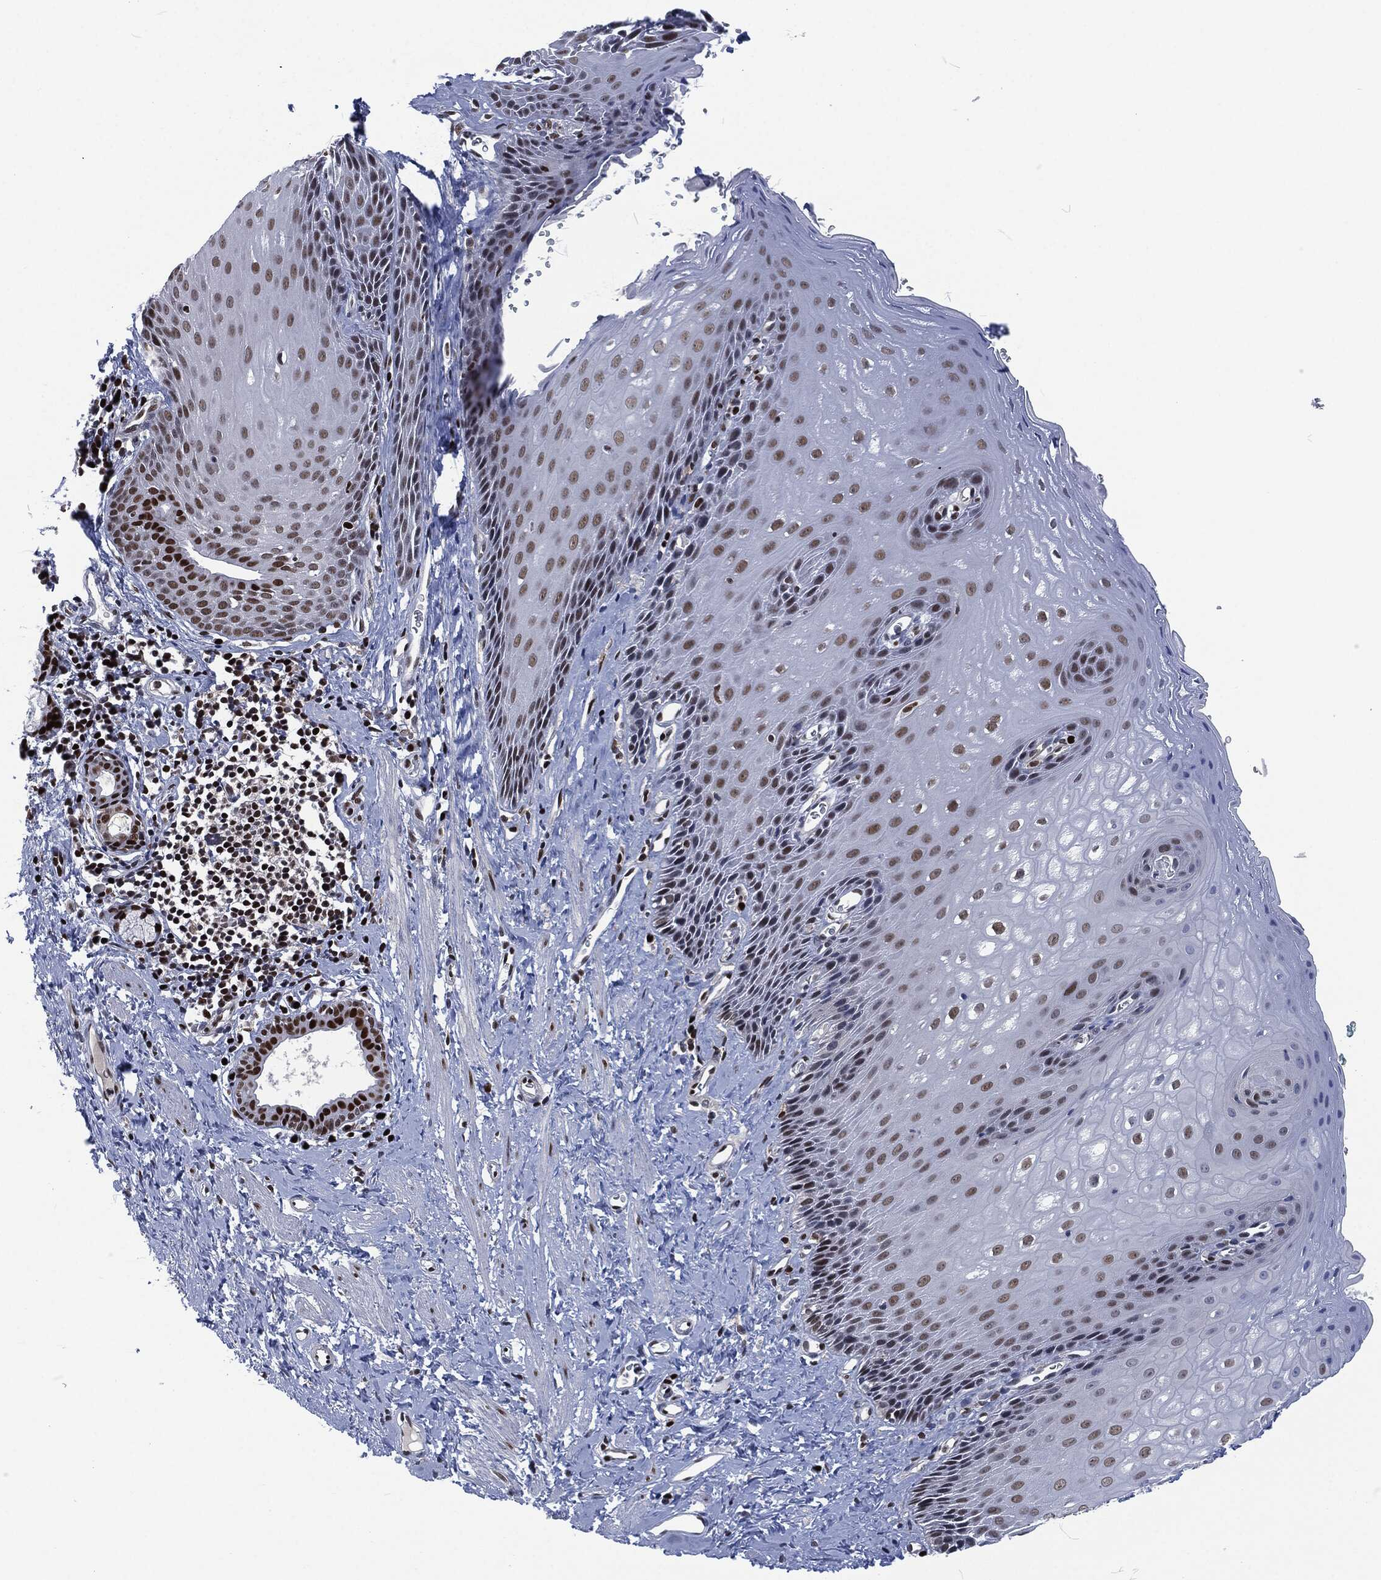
{"staining": {"intensity": "strong", "quantity": "25%-75%", "location": "nuclear"}, "tissue": "esophagus", "cell_type": "Squamous epithelial cells", "image_type": "normal", "snomed": [{"axis": "morphology", "description": "Normal tissue, NOS"}, {"axis": "topography", "description": "Esophagus"}], "caption": "A high-resolution image shows IHC staining of normal esophagus, which reveals strong nuclear positivity in approximately 25%-75% of squamous epithelial cells.", "gene": "DCPS", "patient": {"sex": "male", "age": 64}}